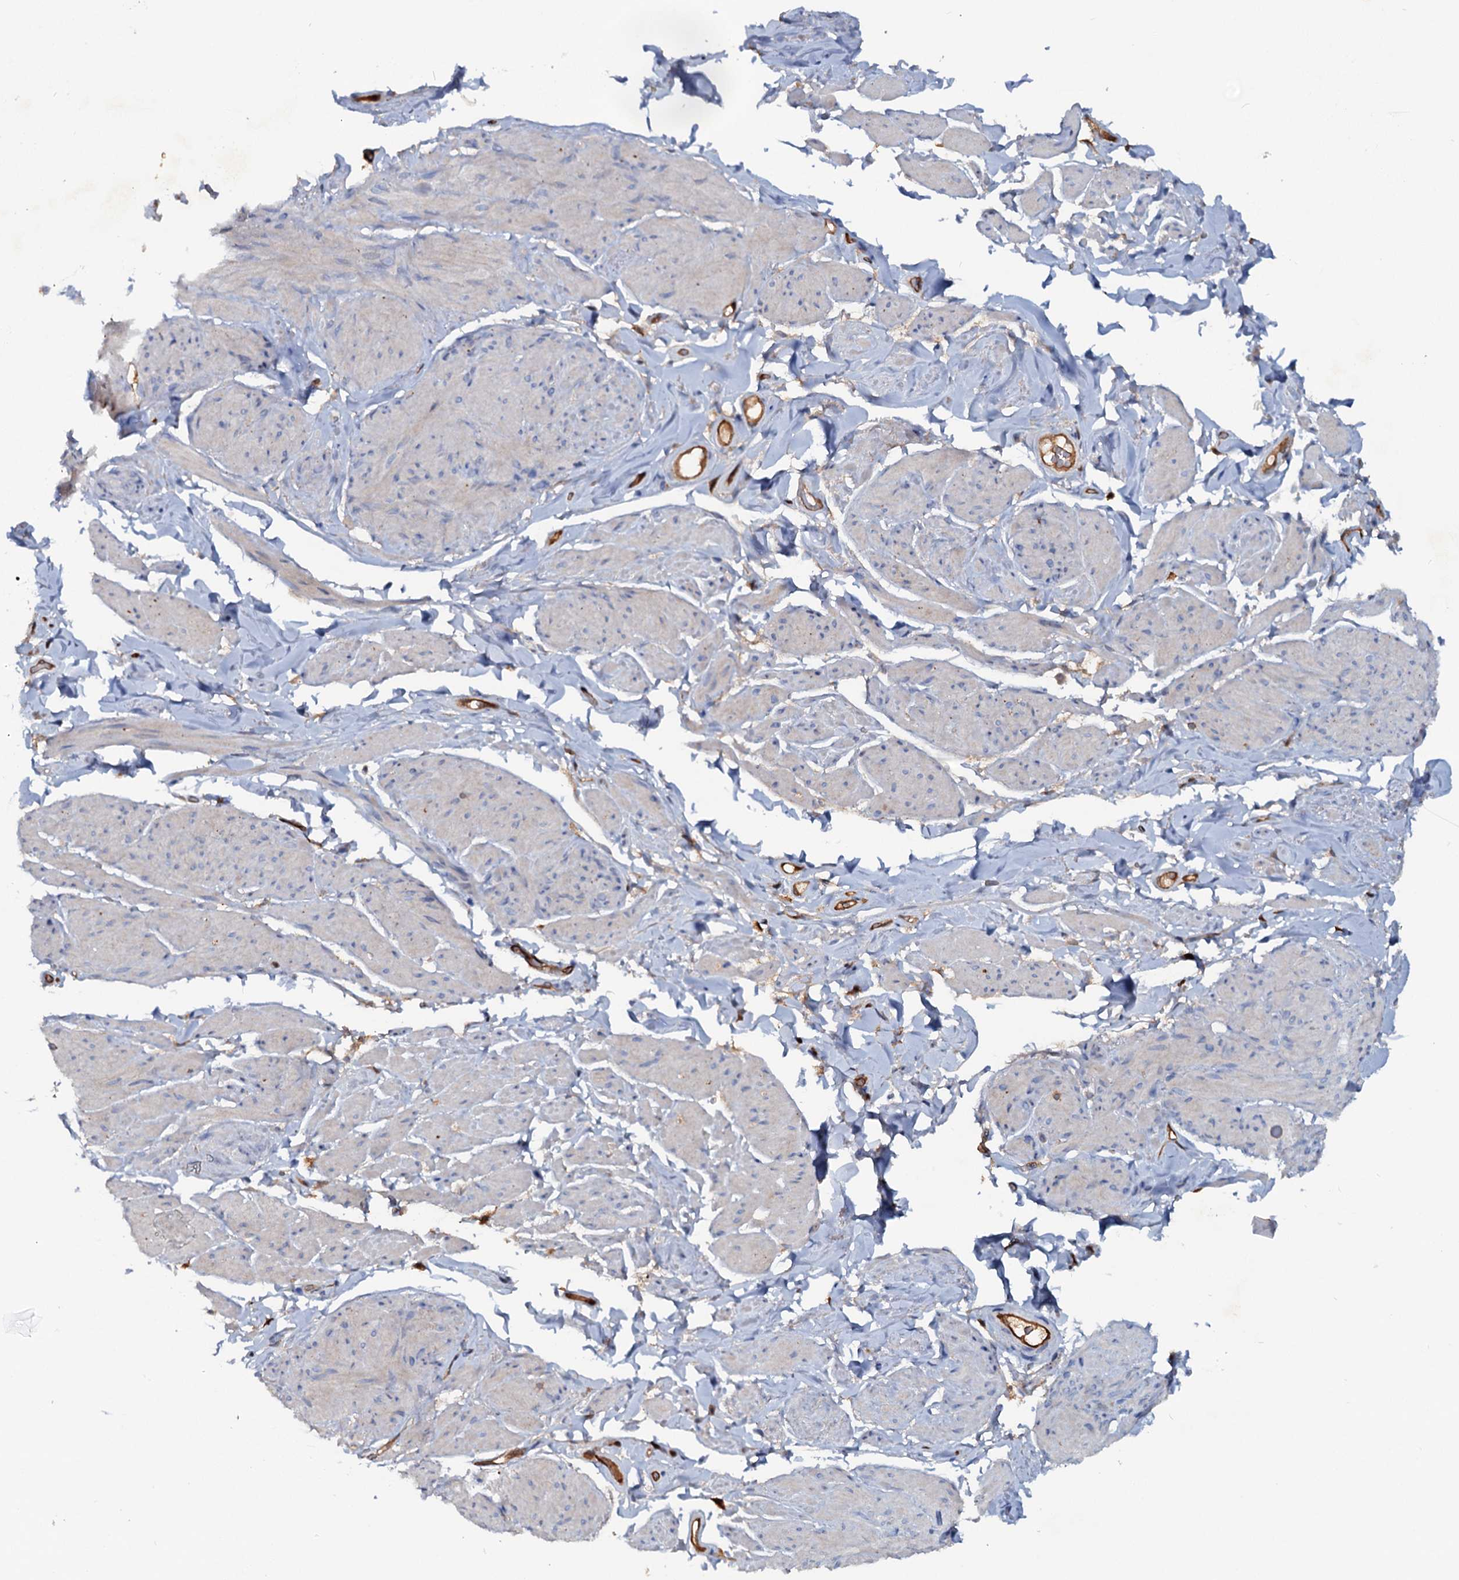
{"staining": {"intensity": "weak", "quantity": "<25%", "location": "cytoplasmic/membranous"}, "tissue": "smooth muscle", "cell_type": "Smooth muscle cells", "image_type": "normal", "snomed": [{"axis": "morphology", "description": "Normal tissue, NOS"}, {"axis": "topography", "description": "Smooth muscle"}, {"axis": "topography", "description": "Peripheral nerve tissue"}], "caption": "Smooth muscle cells show no significant positivity in unremarkable smooth muscle. Nuclei are stained in blue.", "gene": "IL17RD", "patient": {"sex": "male", "age": 69}}